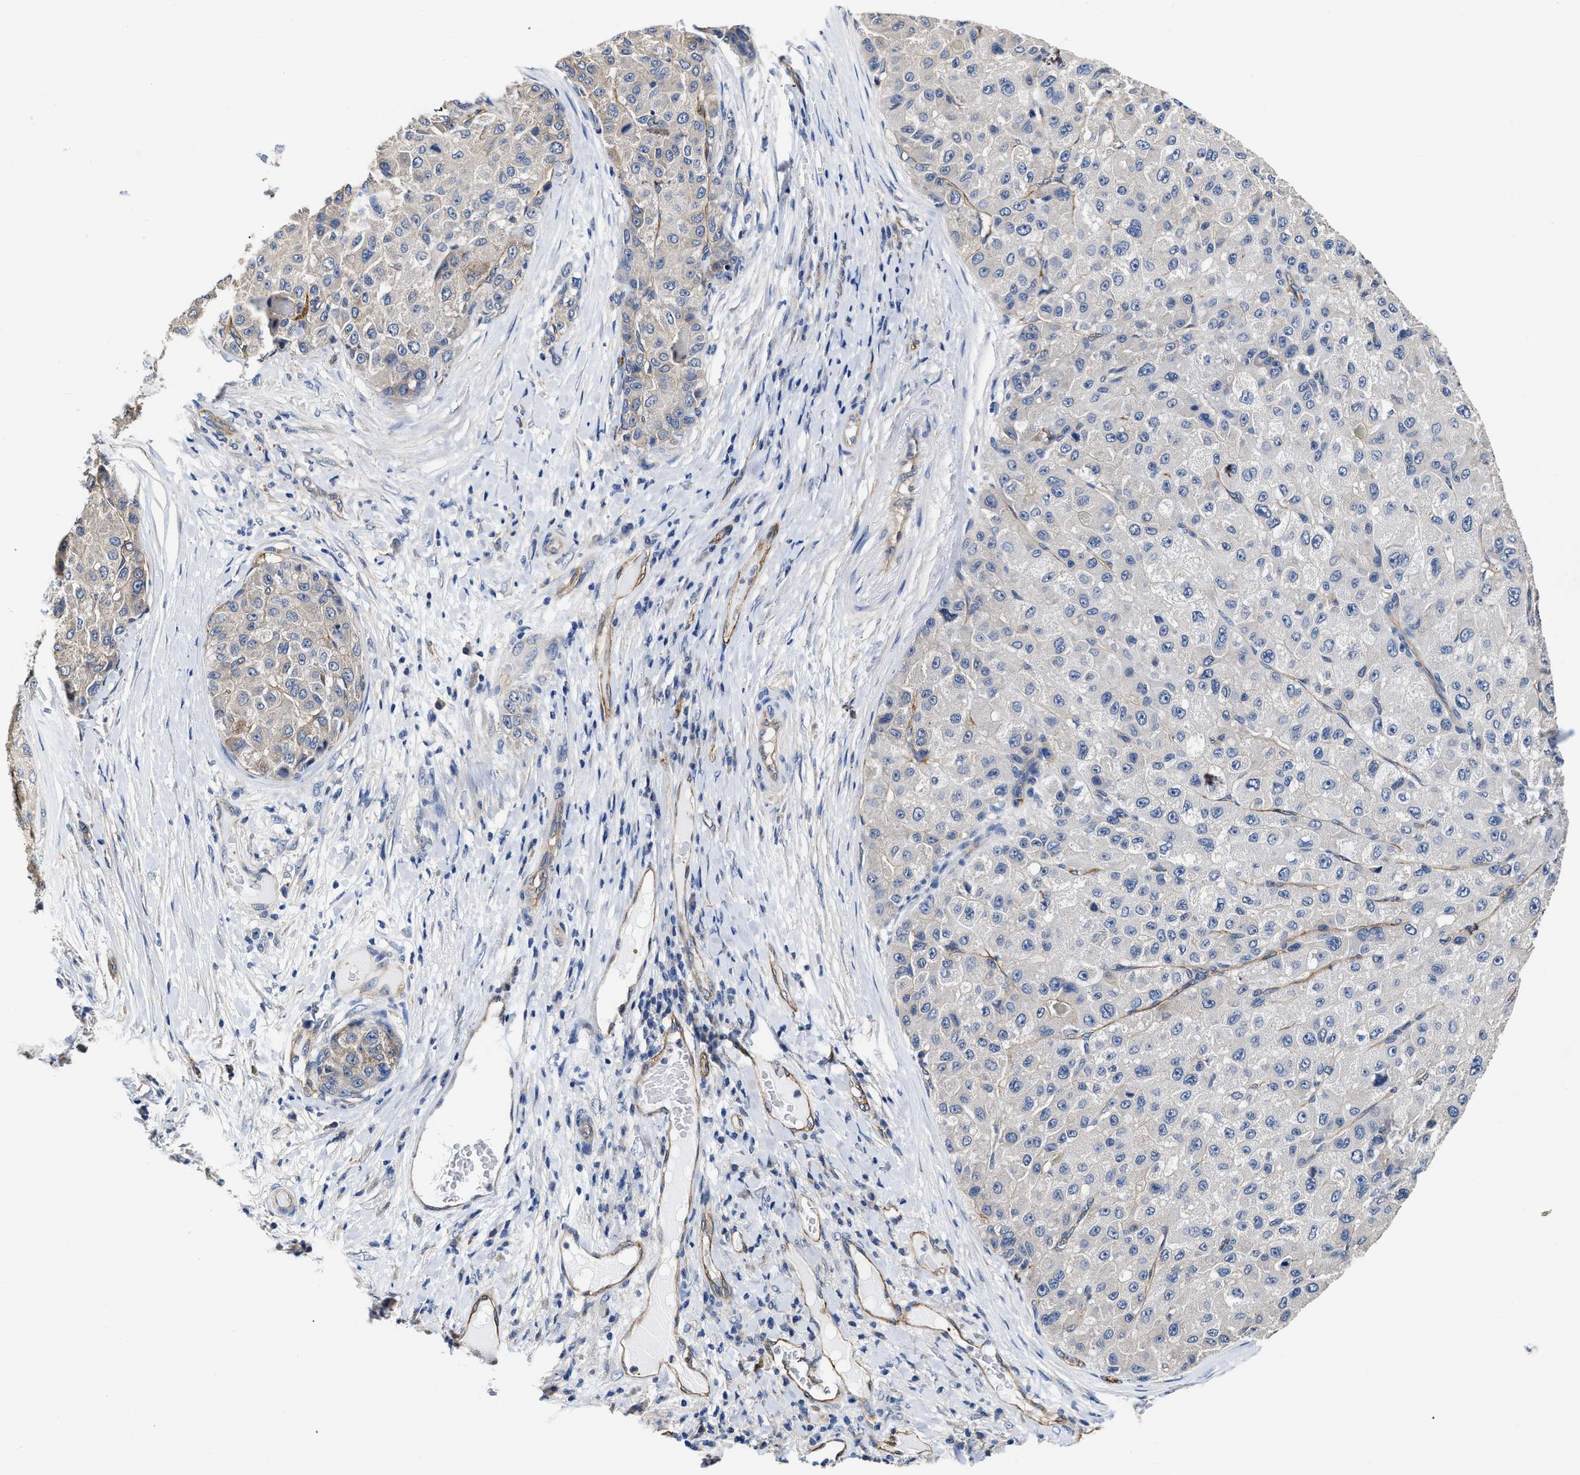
{"staining": {"intensity": "weak", "quantity": "<25%", "location": "cytoplasmic/membranous"}, "tissue": "liver cancer", "cell_type": "Tumor cells", "image_type": "cancer", "snomed": [{"axis": "morphology", "description": "Carcinoma, Hepatocellular, NOS"}, {"axis": "topography", "description": "Liver"}], "caption": "IHC histopathology image of neoplastic tissue: liver hepatocellular carcinoma stained with DAB shows no significant protein expression in tumor cells. (Brightfield microscopy of DAB (3,3'-diaminobenzidine) immunohistochemistry at high magnification).", "gene": "C22orf42", "patient": {"sex": "male", "age": 80}}